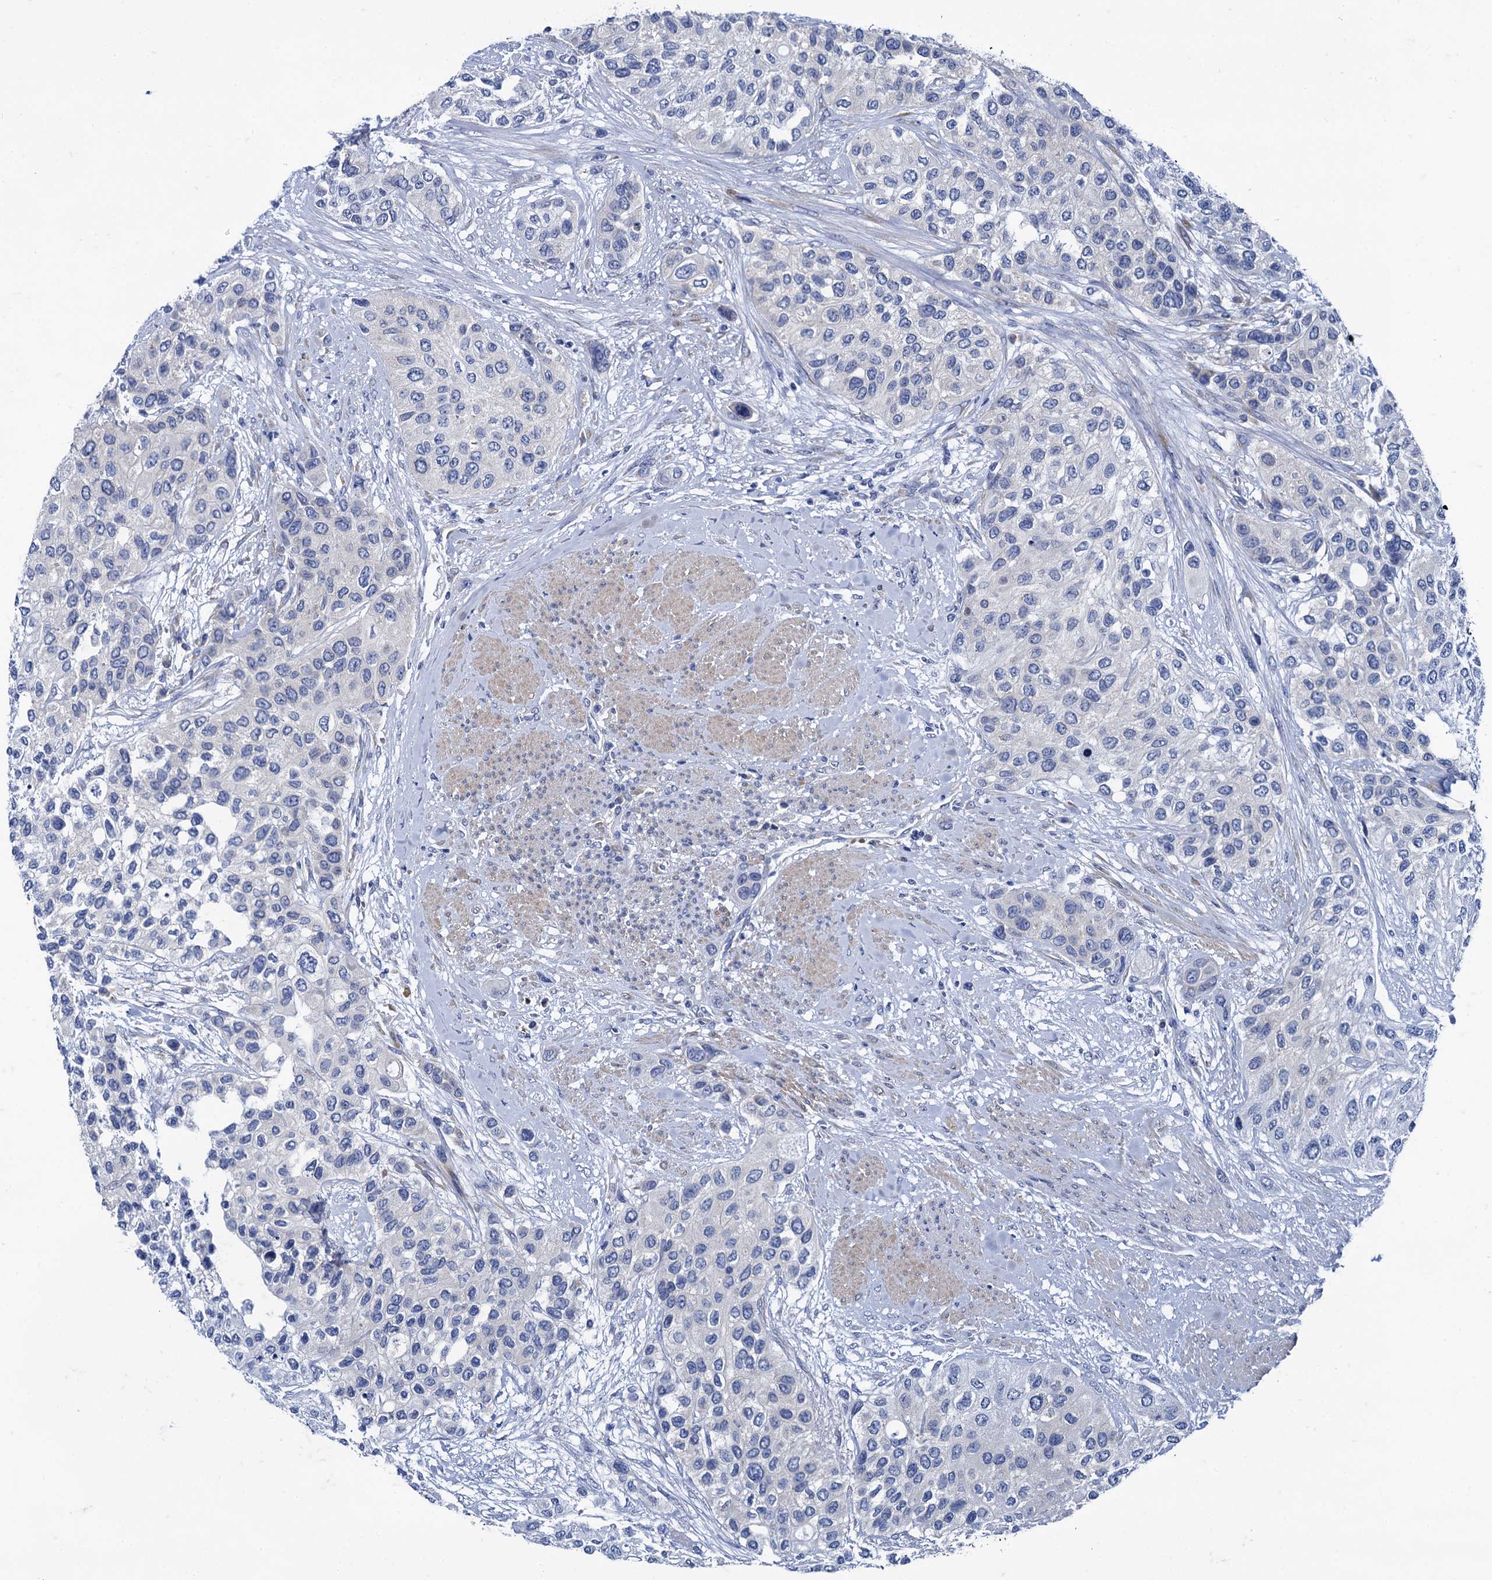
{"staining": {"intensity": "negative", "quantity": "none", "location": "none"}, "tissue": "urothelial cancer", "cell_type": "Tumor cells", "image_type": "cancer", "snomed": [{"axis": "morphology", "description": "Normal tissue, NOS"}, {"axis": "morphology", "description": "Urothelial carcinoma, High grade"}, {"axis": "topography", "description": "Vascular tissue"}, {"axis": "topography", "description": "Urinary bladder"}], "caption": "Tumor cells are negative for brown protein staining in urothelial cancer.", "gene": "FOXR2", "patient": {"sex": "female", "age": 56}}